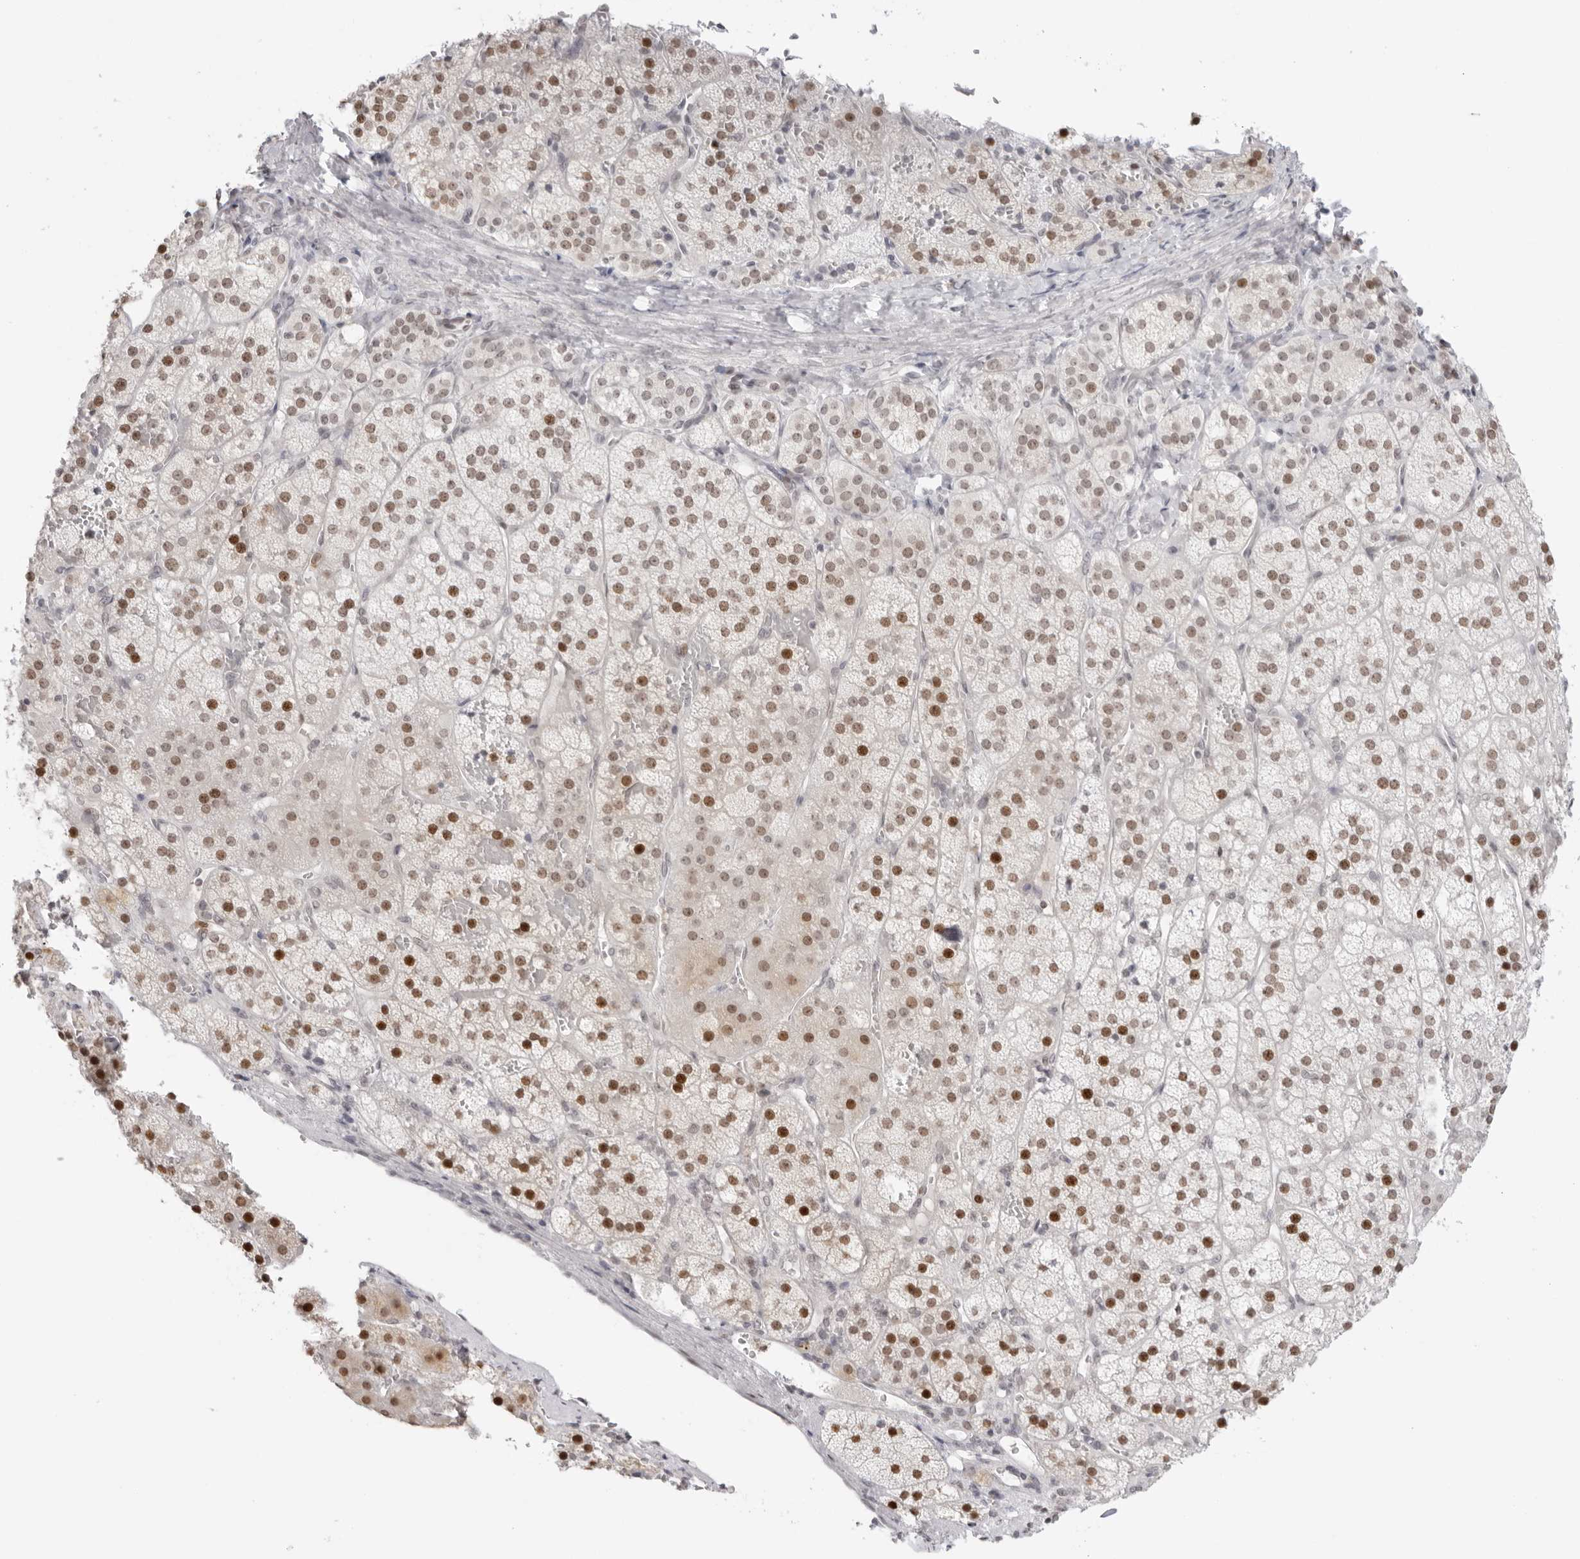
{"staining": {"intensity": "strong", "quantity": "25%-75%", "location": "nuclear"}, "tissue": "adrenal gland", "cell_type": "Glandular cells", "image_type": "normal", "snomed": [{"axis": "morphology", "description": "Normal tissue, NOS"}, {"axis": "topography", "description": "Adrenal gland"}], "caption": "High-power microscopy captured an immunohistochemistry photomicrograph of benign adrenal gland, revealing strong nuclear expression in about 25%-75% of glandular cells.", "gene": "RNF146", "patient": {"sex": "female", "age": 44}}